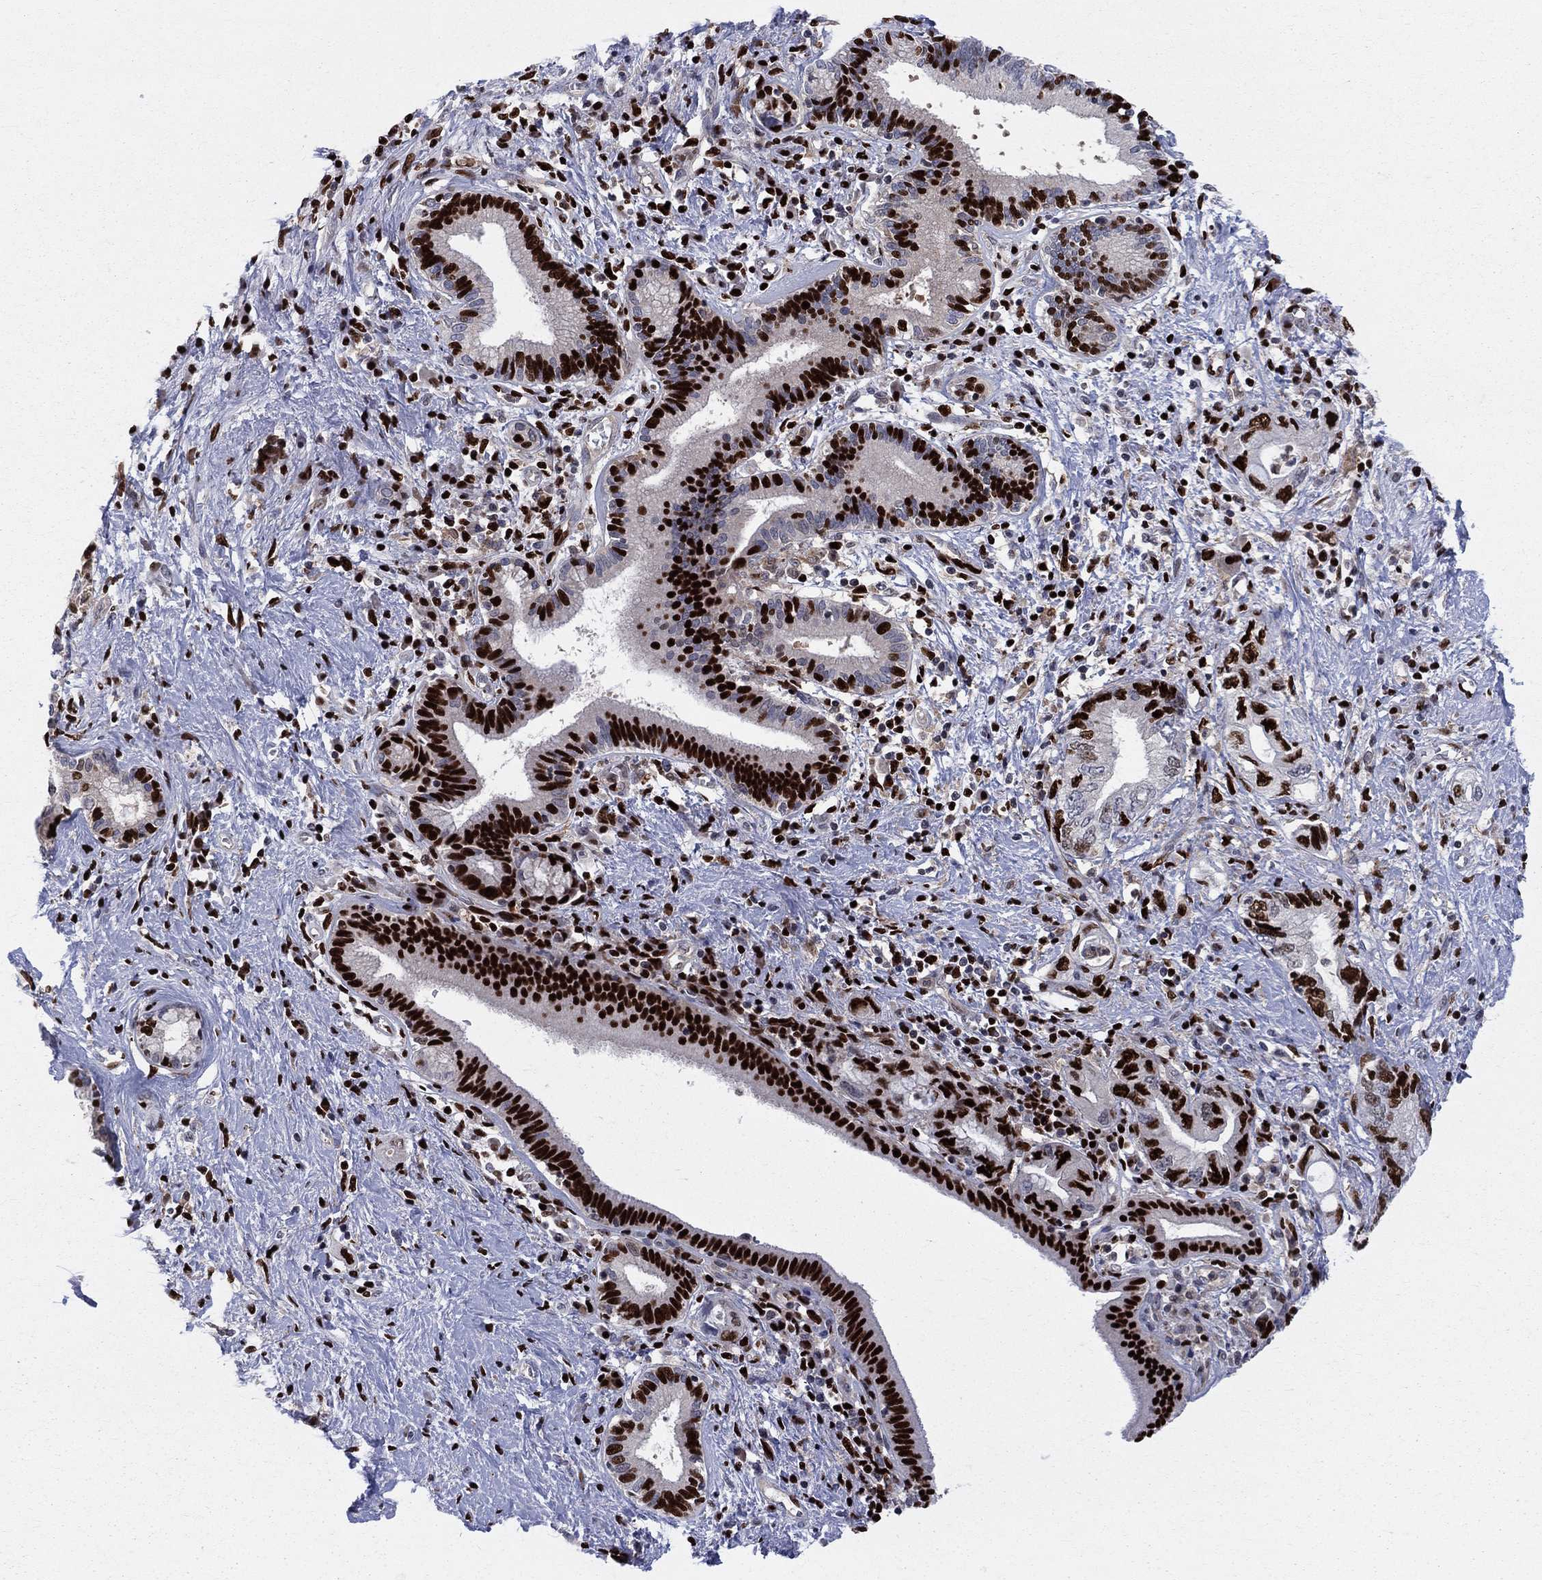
{"staining": {"intensity": "strong", "quantity": "25%-75%", "location": "nuclear"}, "tissue": "pancreatic cancer", "cell_type": "Tumor cells", "image_type": "cancer", "snomed": [{"axis": "morphology", "description": "Adenocarcinoma, NOS"}, {"axis": "topography", "description": "Pancreas"}], "caption": "Protein staining of pancreatic cancer (adenocarcinoma) tissue shows strong nuclear staining in approximately 25%-75% of tumor cells. (Brightfield microscopy of DAB IHC at high magnification).", "gene": "ZNHIT3", "patient": {"sex": "female", "age": 73}}